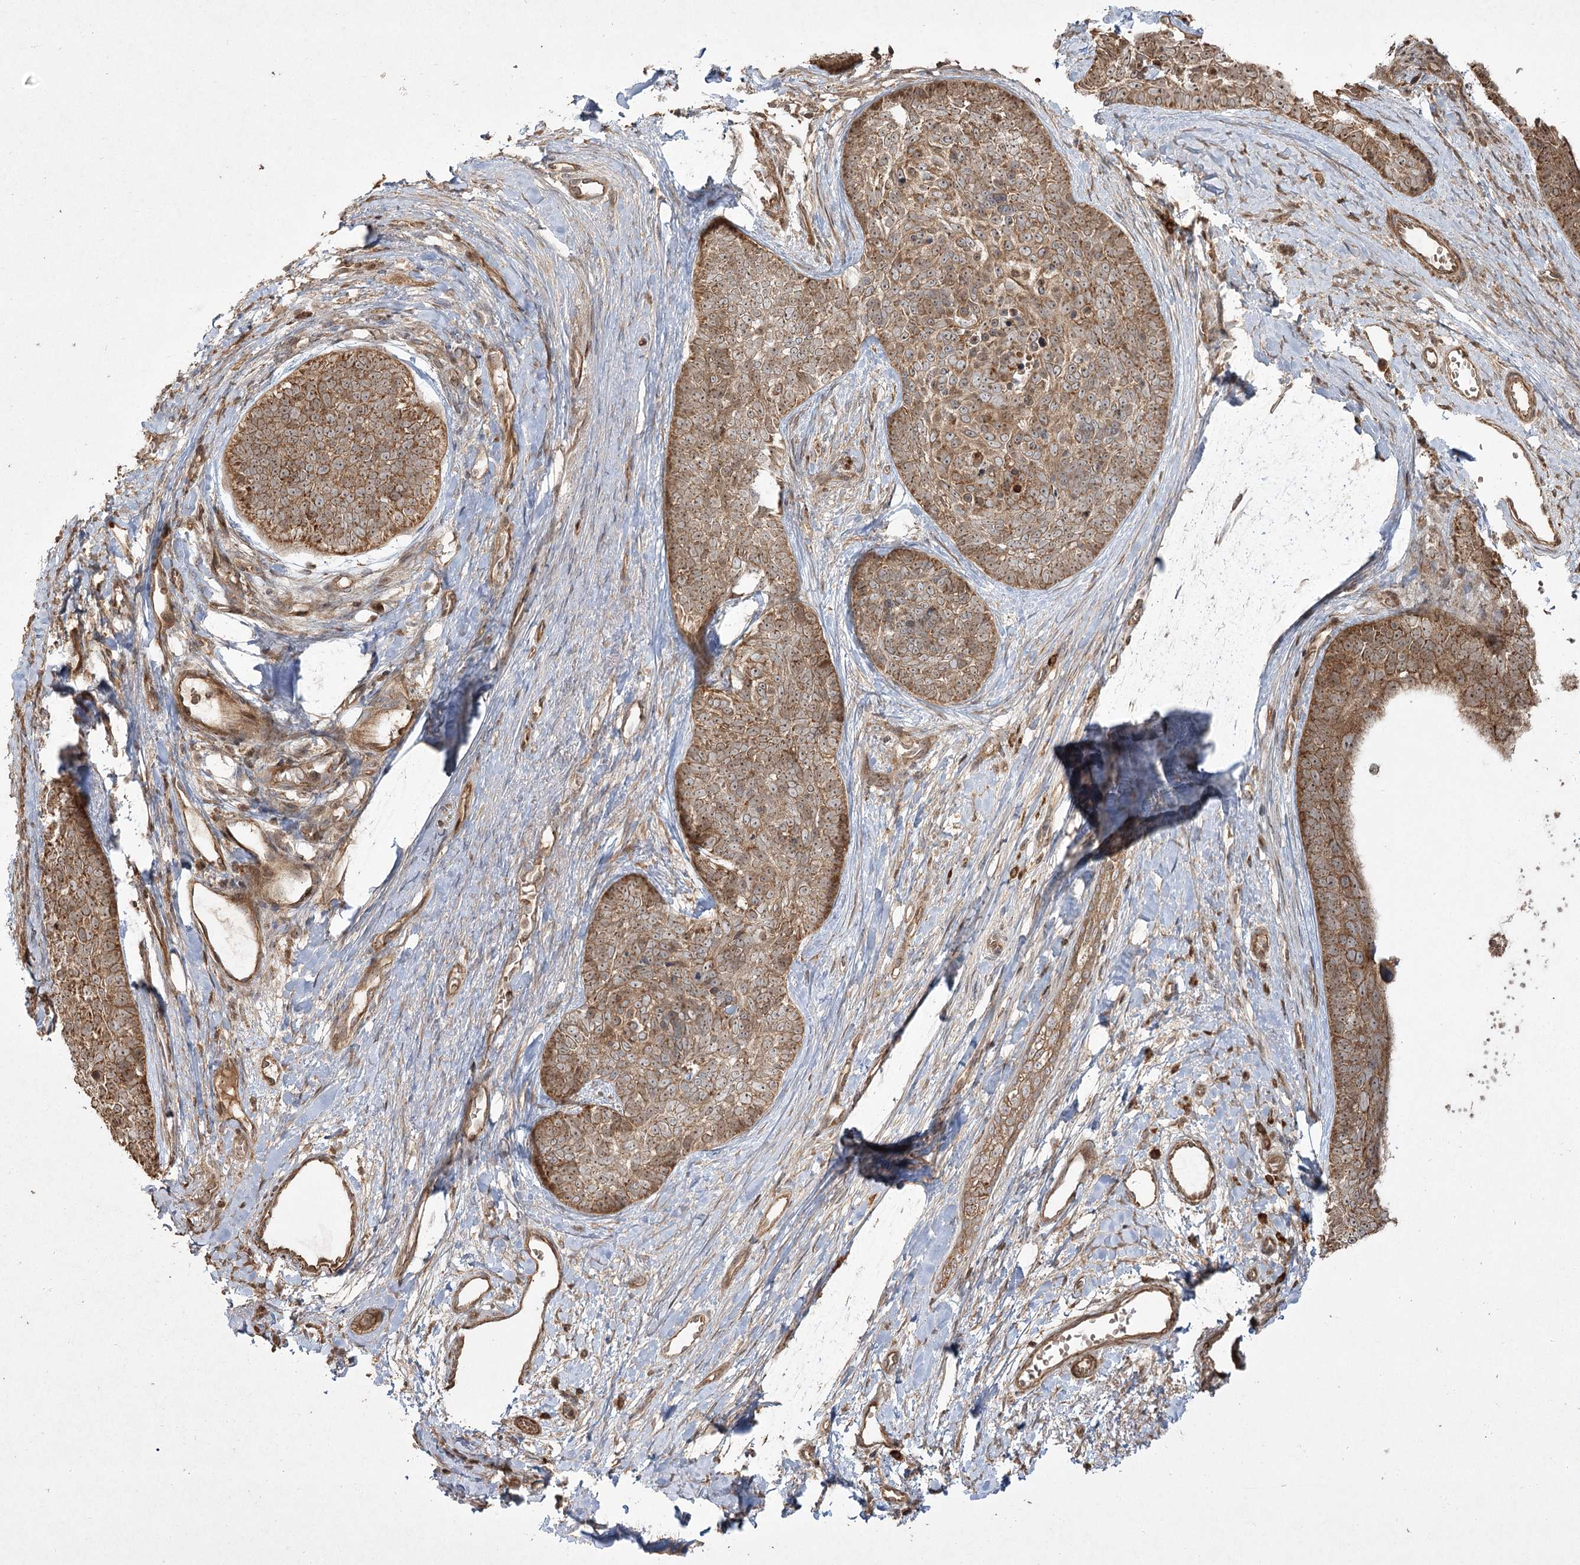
{"staining": {"intensity": "moderate", "quantity": ">75%", "location": "cytoplasmic/membranous,nuclear"}, "tissue": "skin cancer", "cell_type": "Tumor cells", "image_type": "cancer", "snomed": [{"axis": "morphology", "description": "Basal cell carcinoma"}, {"axis": "topography", "description": "Skin"}], "caption": "A brown stain shows moderate cytoplasmic/membranous and nuclear staining of a protein in basal cell carcinoma (skin) tumor cells.", "gene": "CPLANE1", "patient": {"sex": "female", "age": 81}}